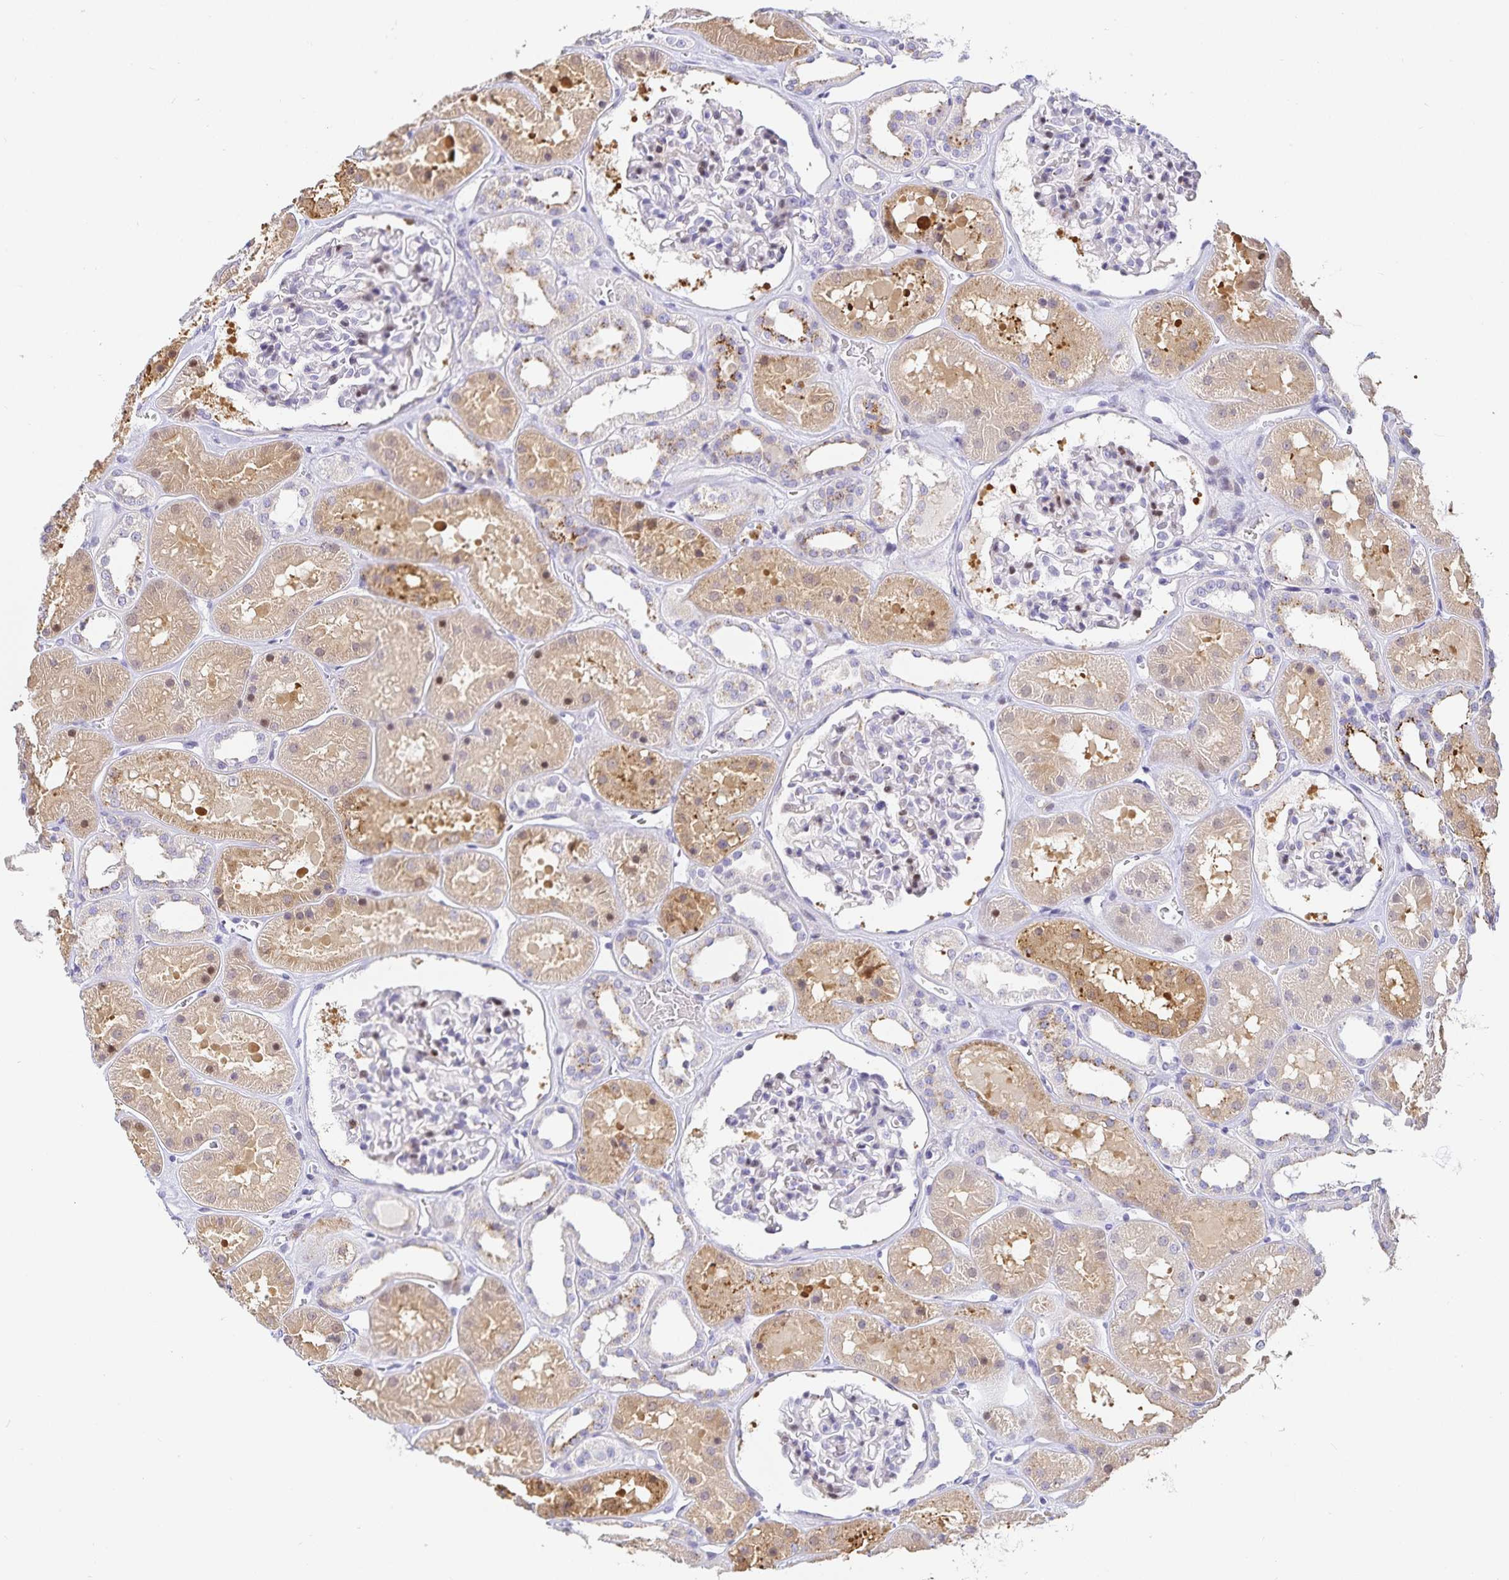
{"staining": {"intensity": "negative", "quantity": "none", "location": "none"}, "tissue": "kidney", "cell_type": "Cells in glomeruli", "image_type": "normal", "snomed": [{"axis": "morphology", "description": "Normal tissue, NOS"}, {"axis": "topography", "description": "Kidney"}], "caption": "IHC of unremarkable kidney demonstrates no positivity in cells in glomeruli.", "gene": "KBTBD13", "patient": {"sex": "female", "age": 41}}